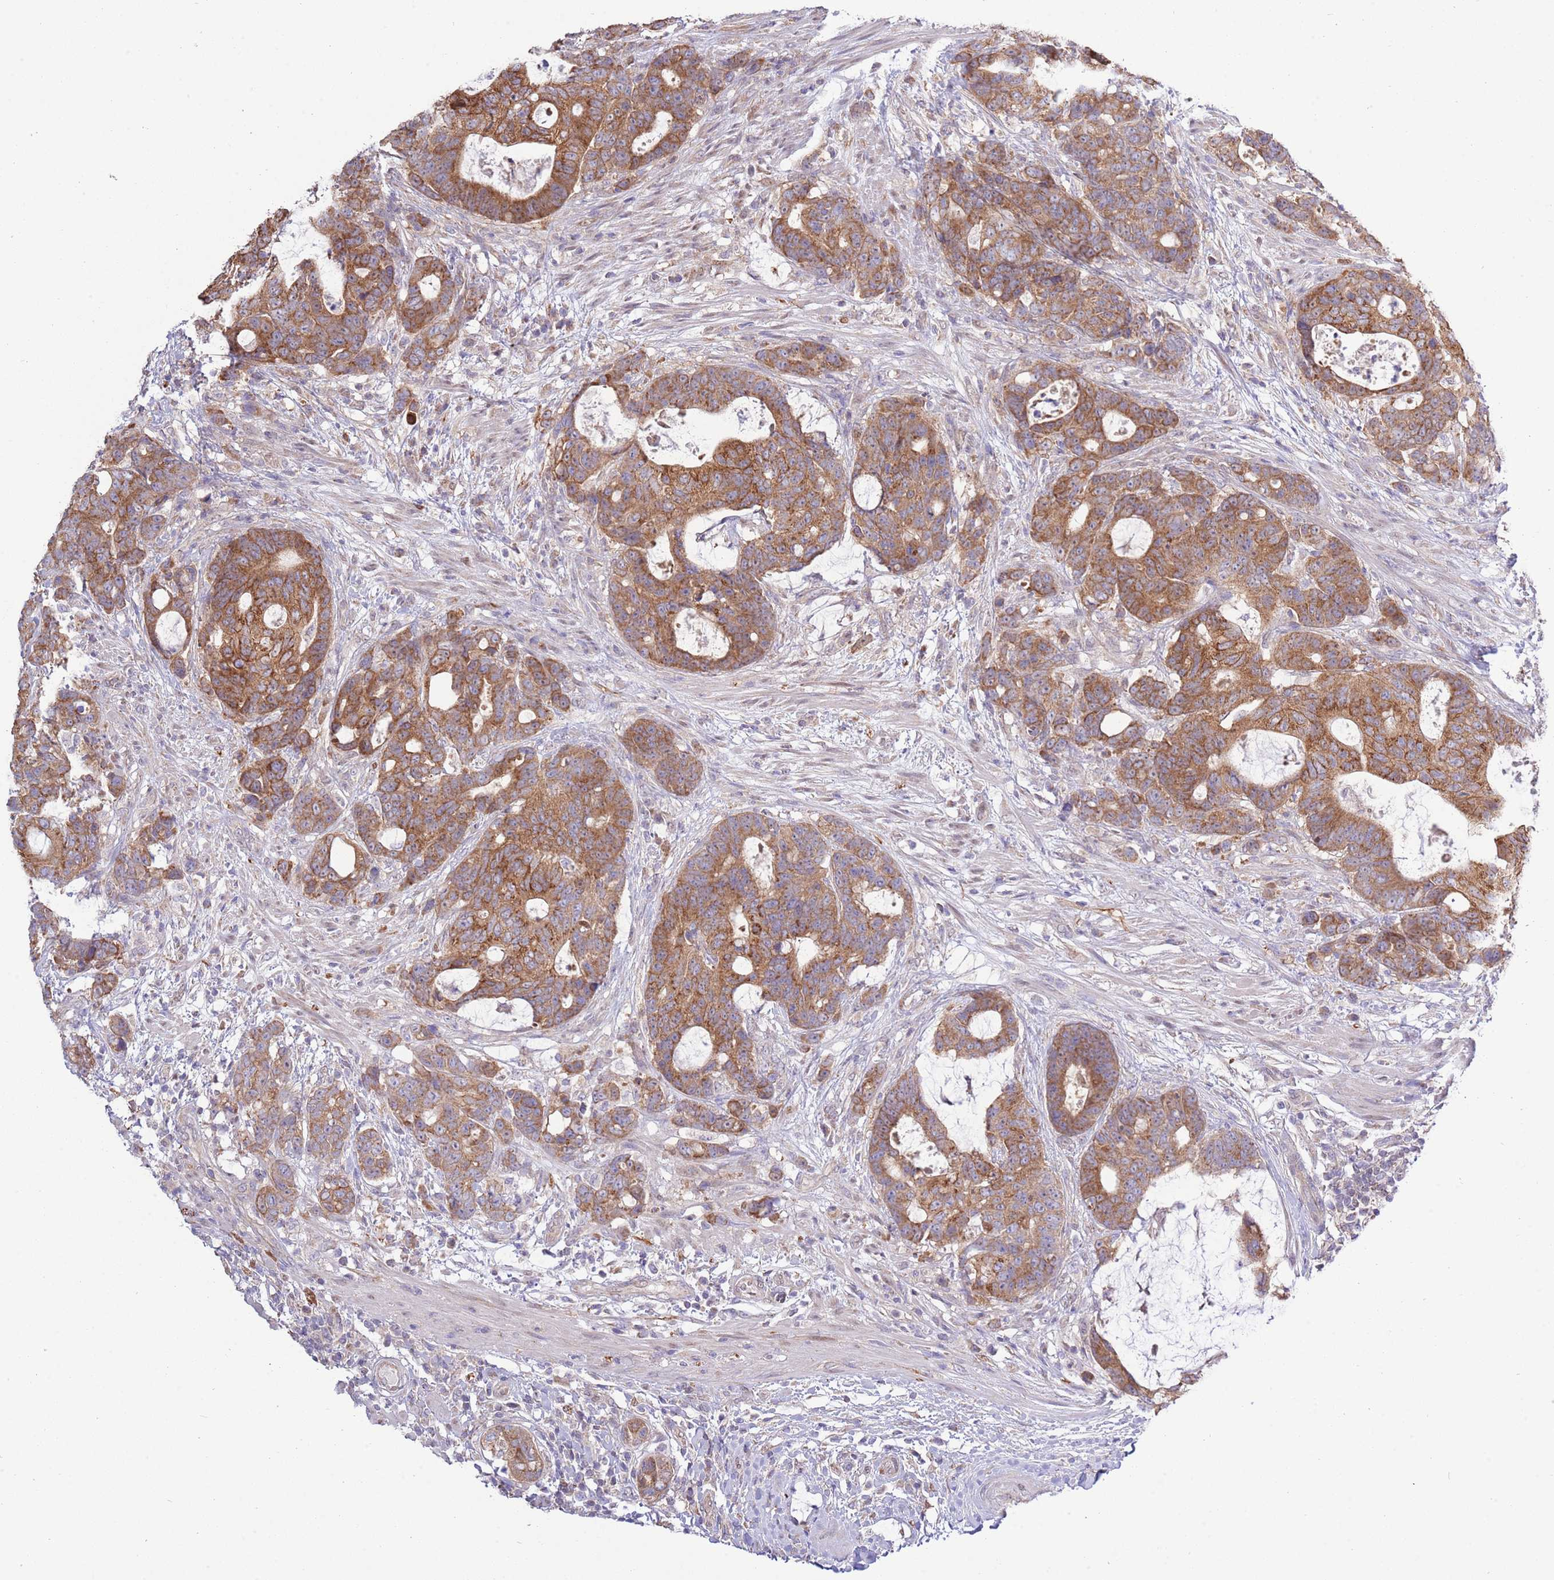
{"staining": {"intensity": "moderate", "quantity": ">75%", "location": "cytoplasmic/membranous"}, "tissue": "colorectal cancer", "cell_type": "Tumor cells", "image_type": "cancer", "snomed": [{"axis": "morphology", "description": "Adenocarcinoma, NOS"}, {"axis": "topography", "description": "Colon"}], "caption": "Protein expression analysis of colorectal cancer (adenocarcinoma) demonstrates moderate cytoplasmic/membranous expression in about >75% of tumor cells. (DAB IHC with brightfield microscopy, high magnification).", "gene": "ARL2BP", "patient": {"sex": "female", "age": 82}}